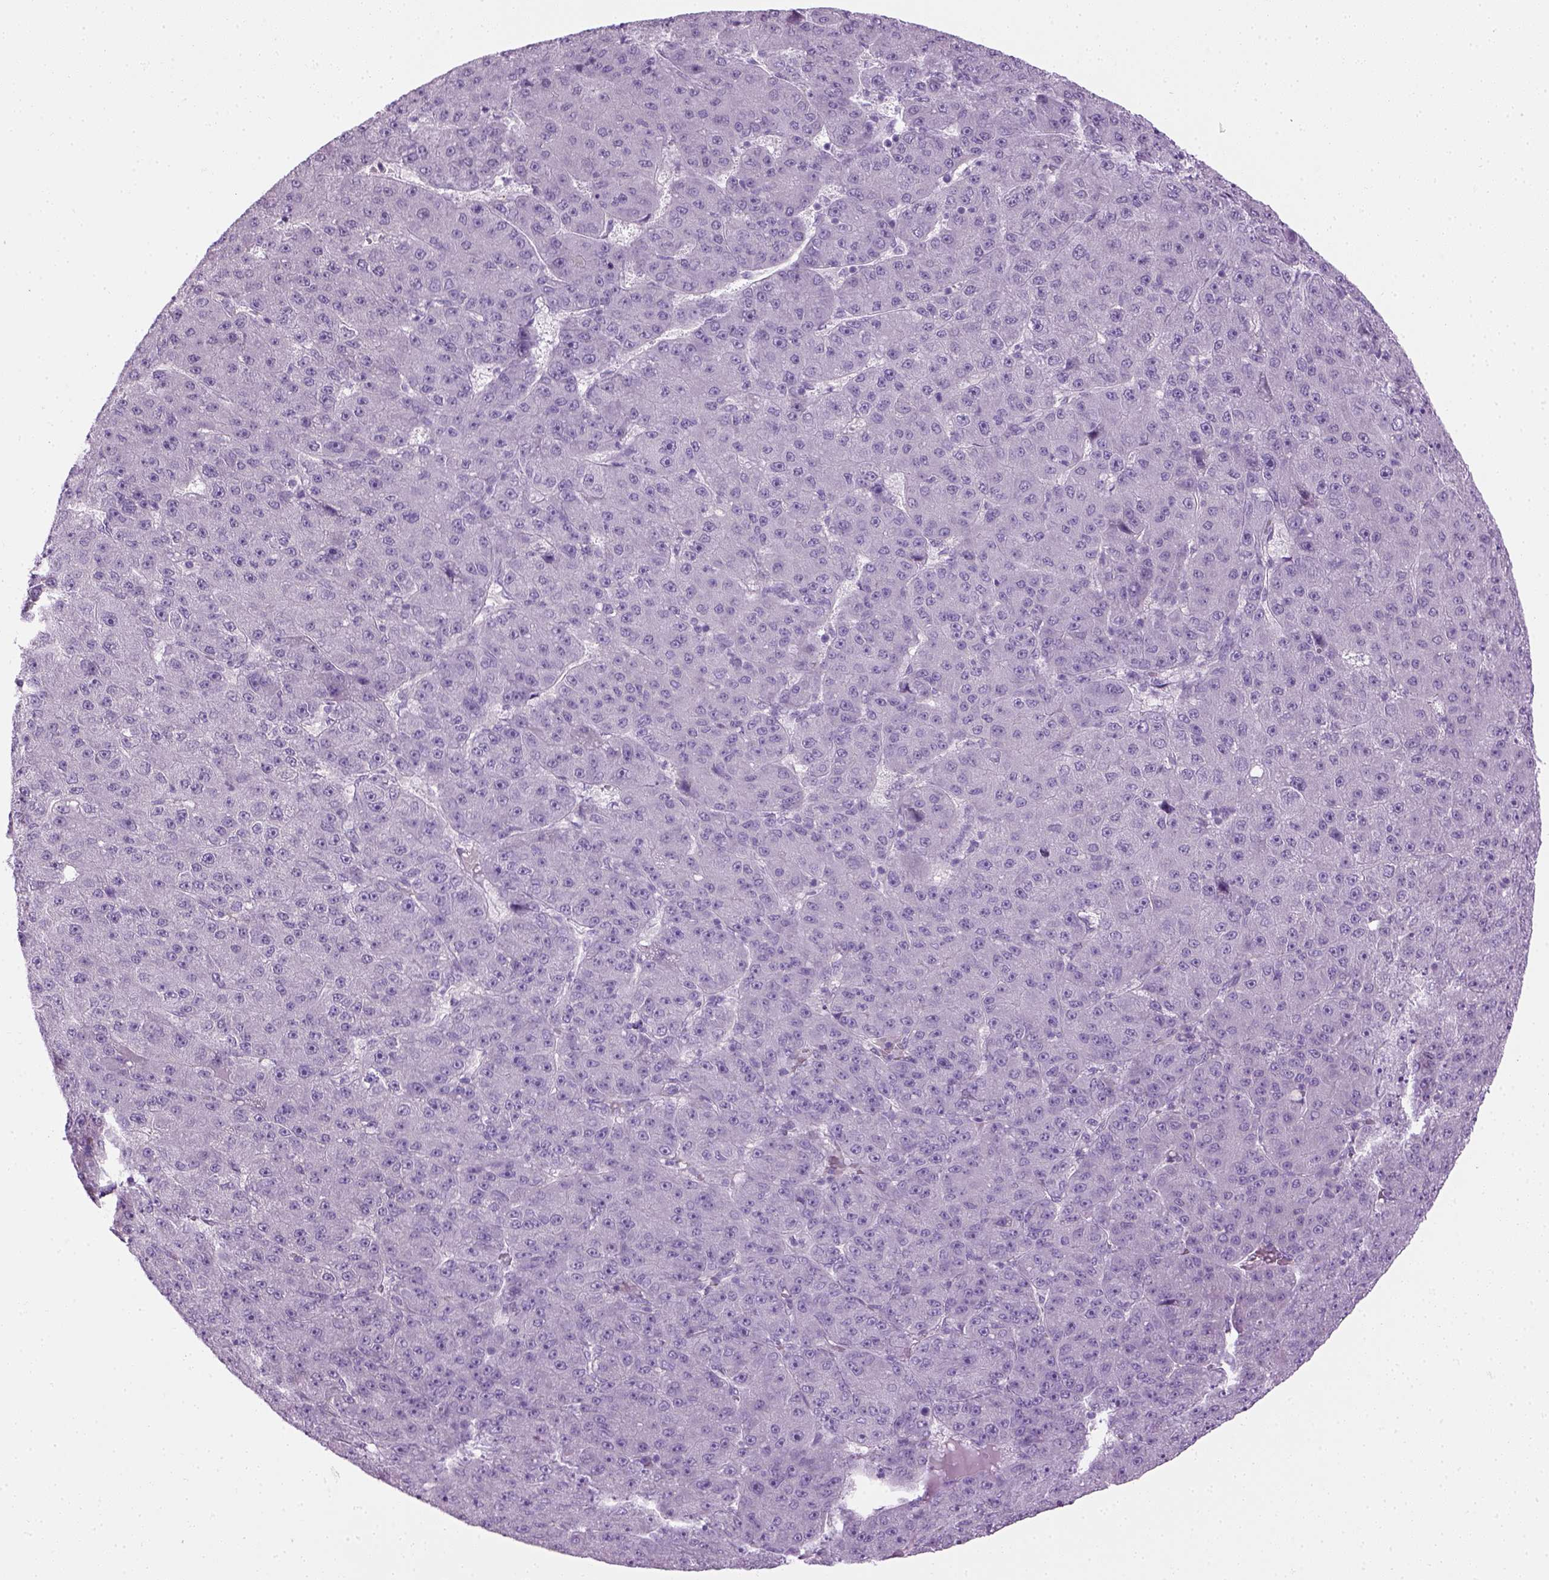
{"staining": {"intensity": "negative", "quantity": "none", "location": "none"}, "tissue": "liver cancer", "cell_type": "Tumor cells", "image_type": "cancer", "snomed": [{"axis": "morphology", "description": "Carcinoma, Hepatocellular, NOS"}, {"axis": "topography", "description": "Liver"}], "caption": "Immunohistochemistry (IHC) of human liver cancer demonstrates no expression in tumor cells.", "gene": "CIBAR2", "patient": {"sex": "male", "age": 67}}